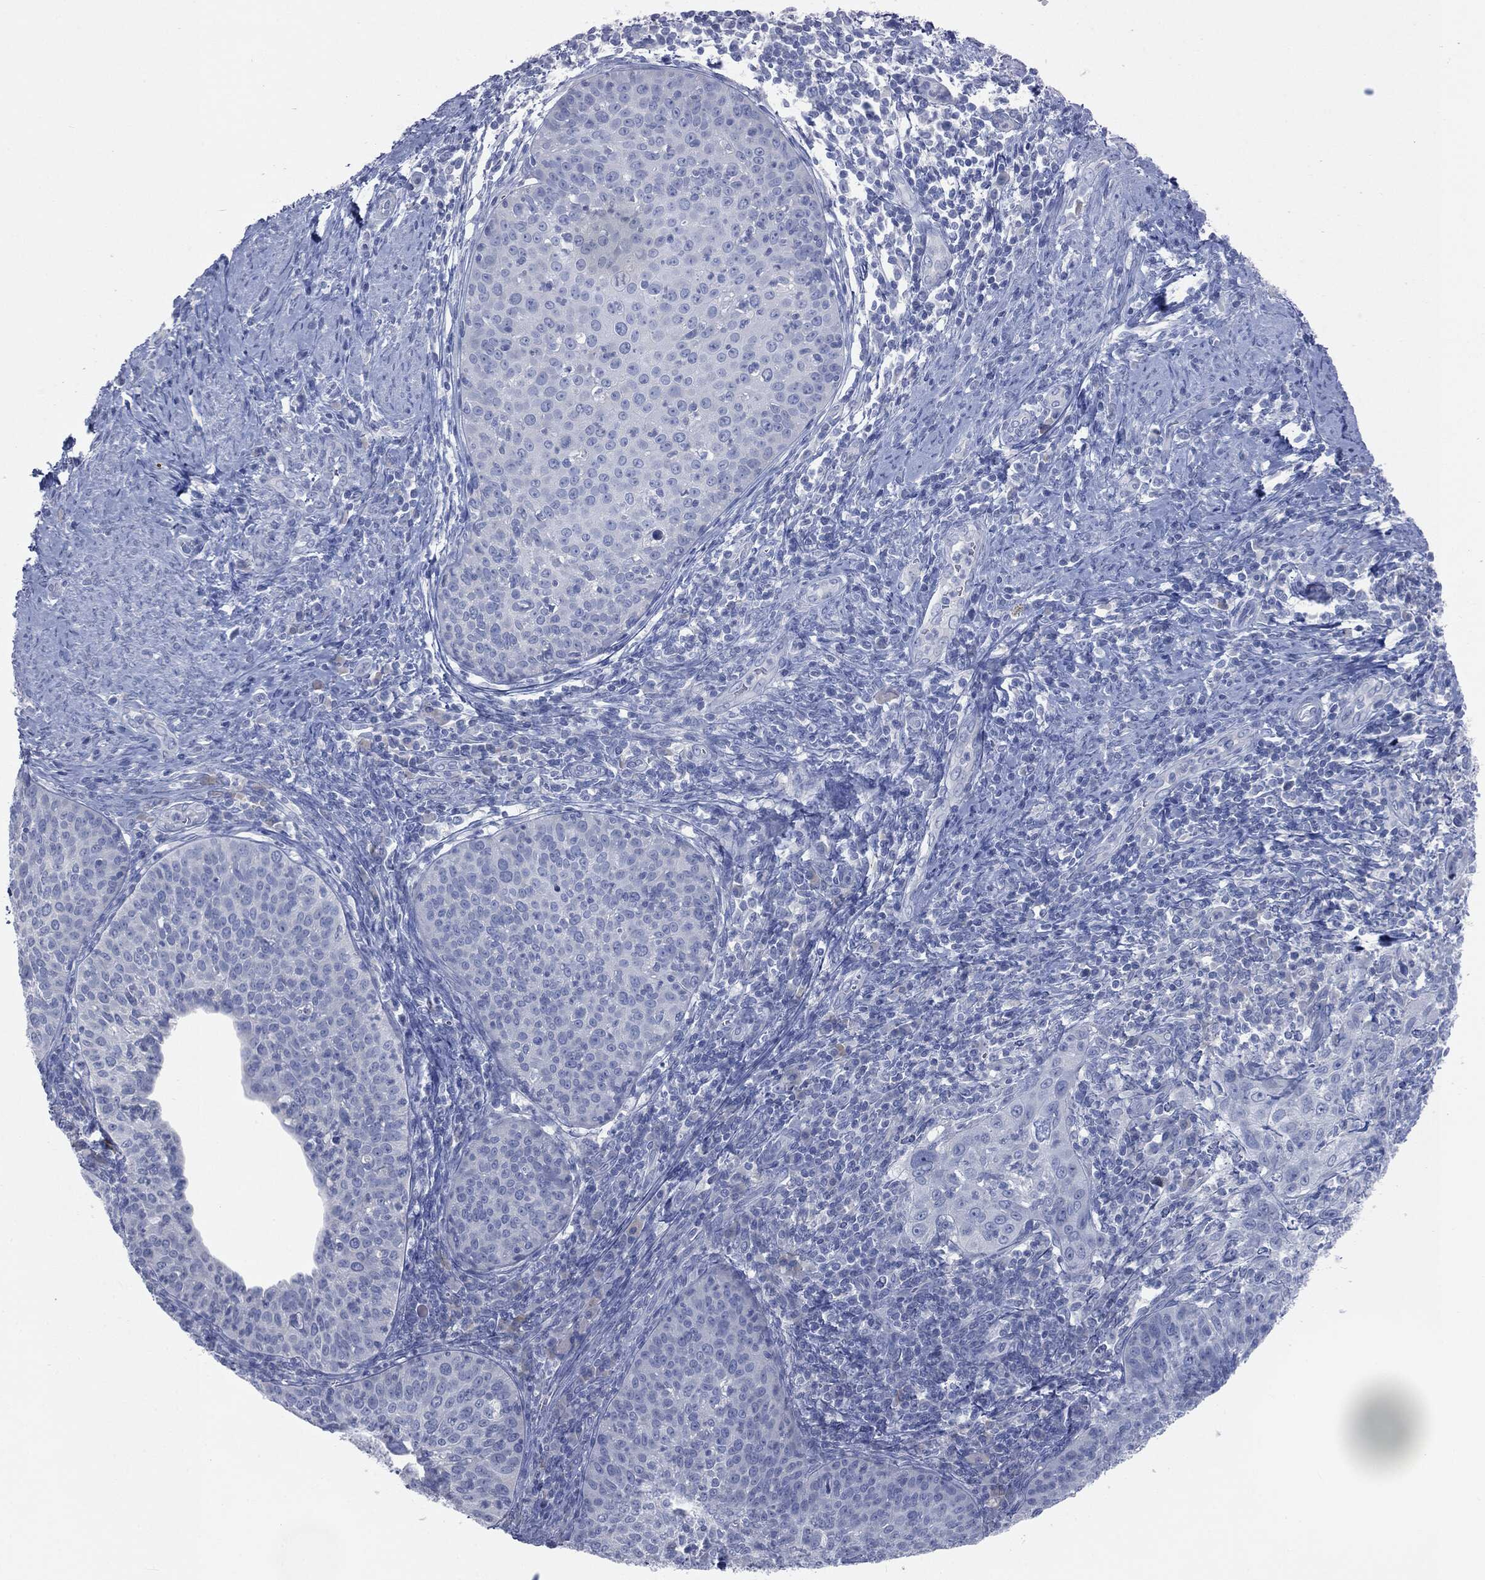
{"staining": {"intensity": "negative", "quantity": "none", "location": "none"}, "tissue": "cervical cancer", "cell_type": "Tumor cells", "image_type": "cancer", "snomed": [{"axis": "morphology", "description": "Squamous cell carcinoma, NOS"}, {"axis": "topography", "description": "Cervix"}], "caption": "Cervical squamous cell carcinoma was stained to show a protein in brown. There is no significant expression in tumor cells.", "gene": "CAV3", "patient": {"sex": "female", "age": 30}}